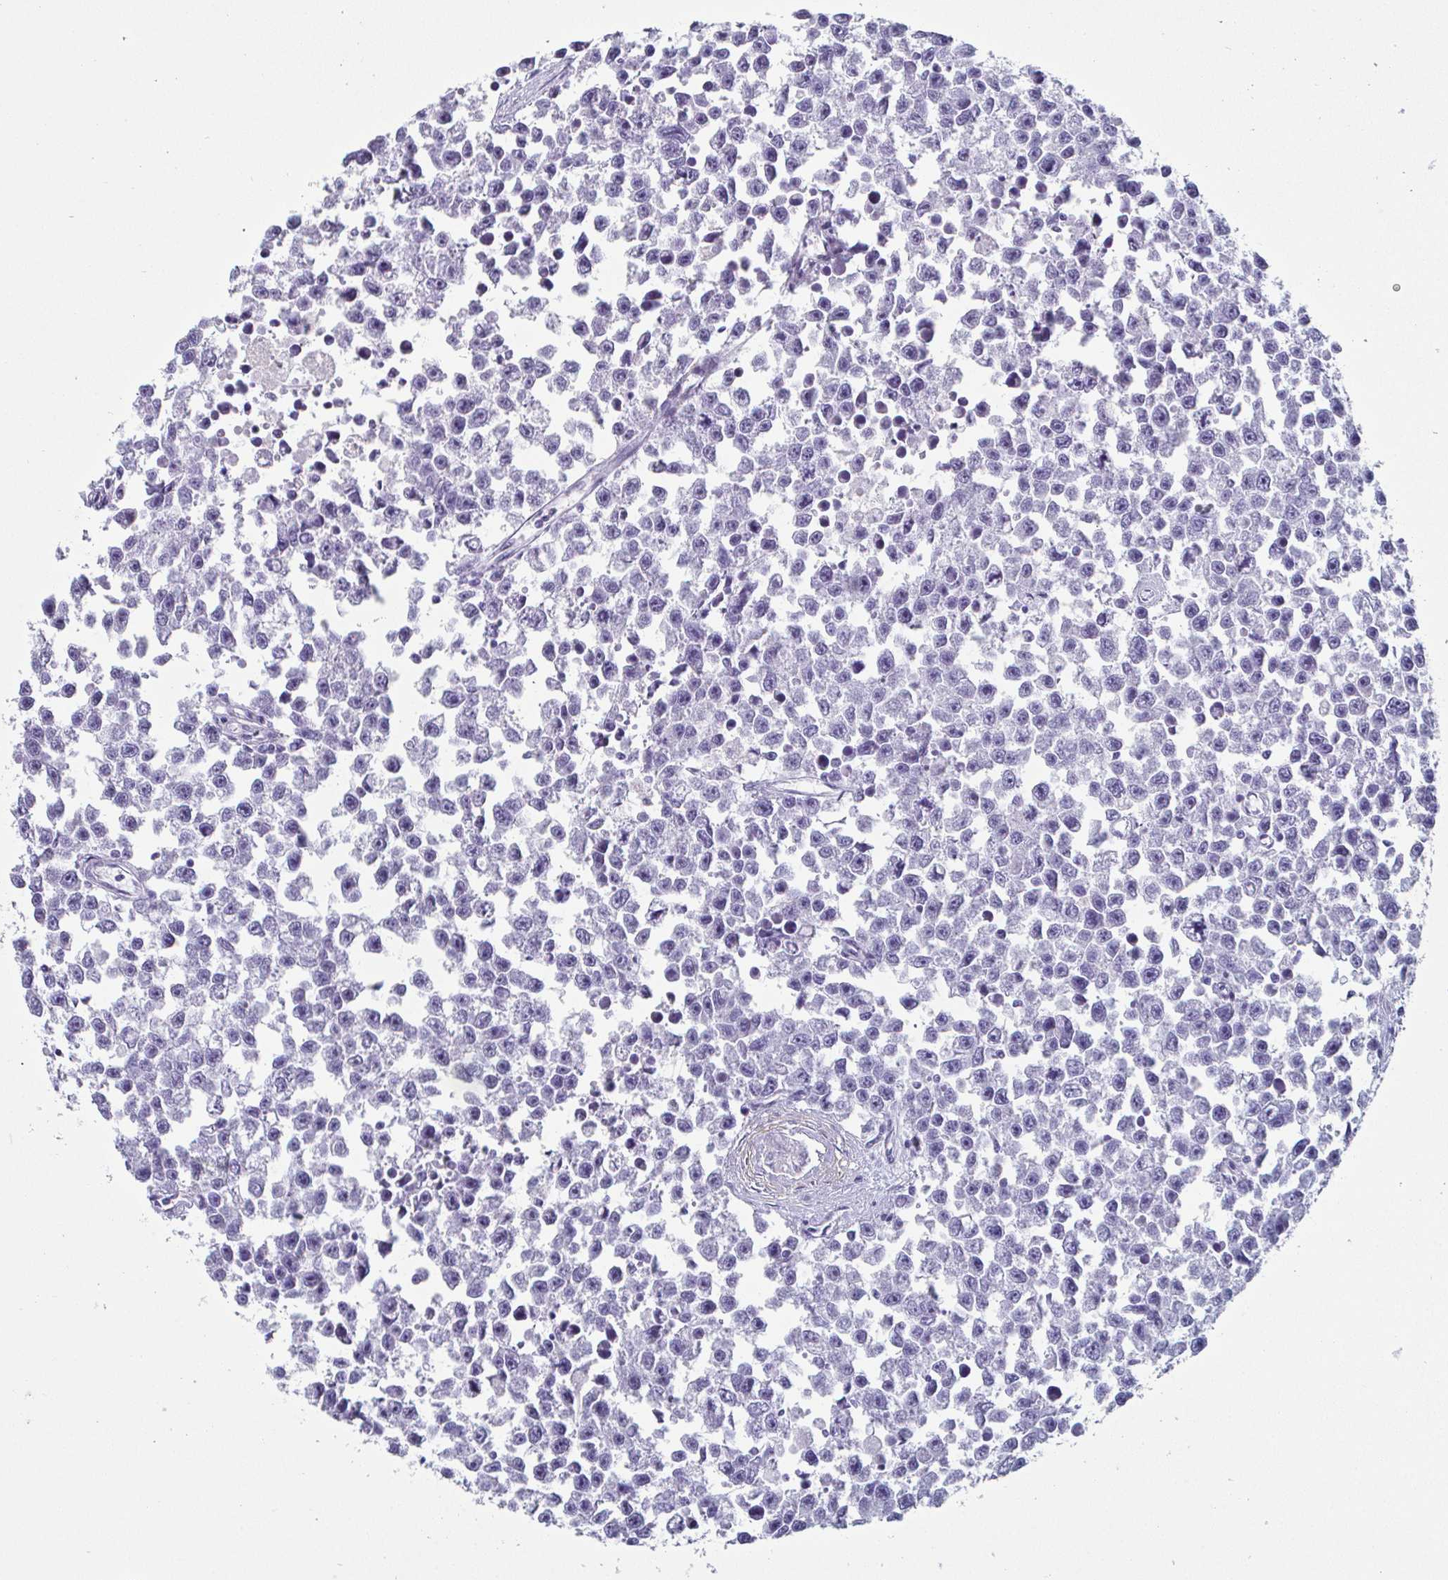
{"staining": {"intensity": "negative", "quantity": "none", "location": "none"}, "tissue": "testis cancer", "cell_type": "Tumor cells", "image_type": "cancer", "snomed": [{"axis": "morphology", "description": "Seminoma, NOS"}, {"axis": "topography", "description": "Testis"}], "caption": "Immunohistochemistry (IHC) histopathology image of neoplastic tissue: seminoma (testis) stained with DAB (3,3'-diaminobenzidine) reveals no significant protein staining in tumor cells.", "gene": "CREG2", "patient": {"sex": "male", "age": 26}}